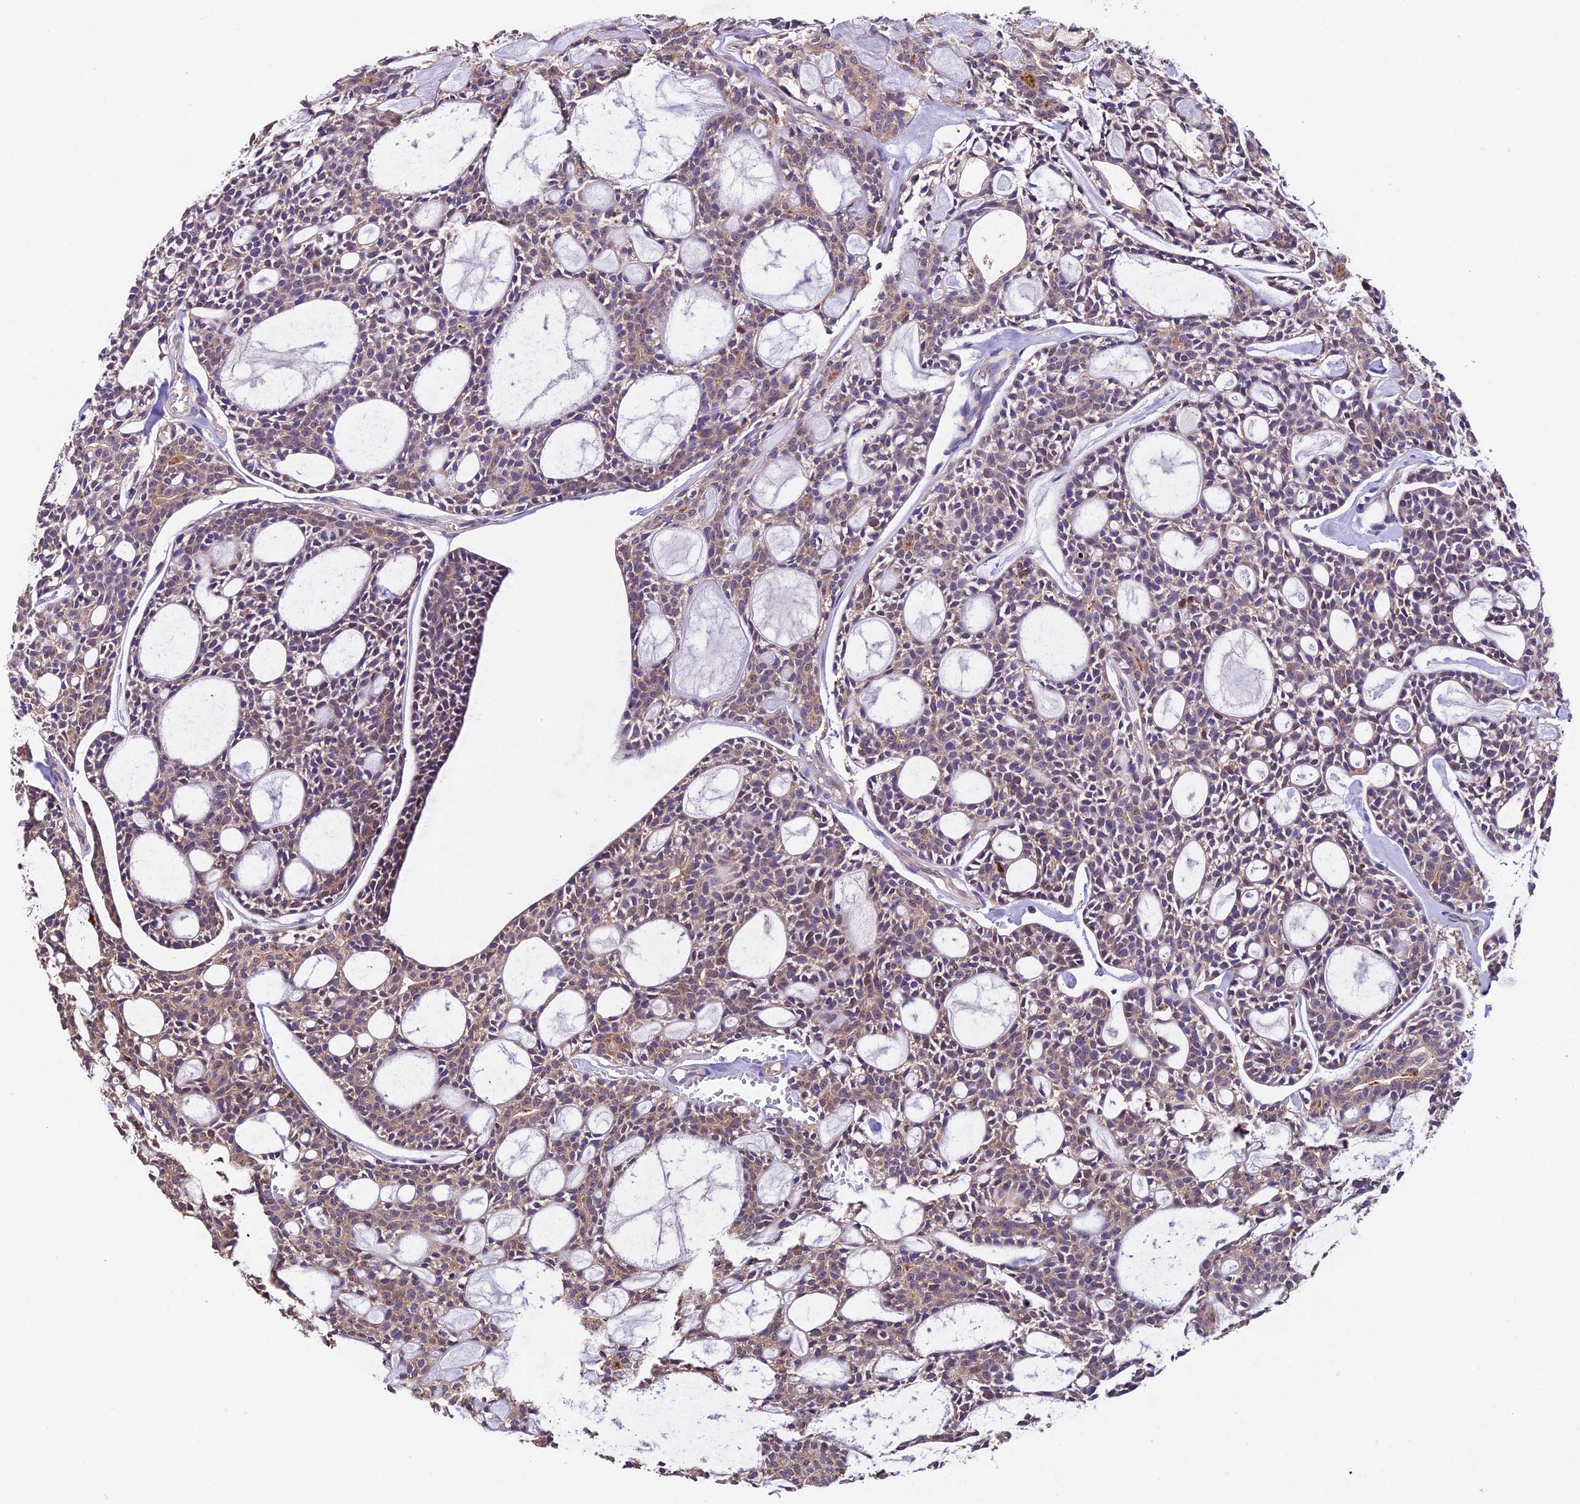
{"staining": {"intensity": "weak", "quantity": "25%-75%", "location": "cytoplasmic/membranous"}, "tissue": "head and neck cancer", "cell_type": "Tumor cells", "image_type": "cancer", "snomed": [{"axis": "morphology", "description": "Adenocarcinoma, NOS"}, {"axis": "topography", "description": "Salivary gland"}, {"axis": "topography", "description": "Head-Neck"}], "caption": "This is an image of immunohistochemistry (IHC) staining of head and neck cancer (adenocarcinoma), which shows weak expression in the cytoplasmic/membranous of tumor cells.", "gene": "SBNO2", "patient": {"sex": "male", "age": 55}}